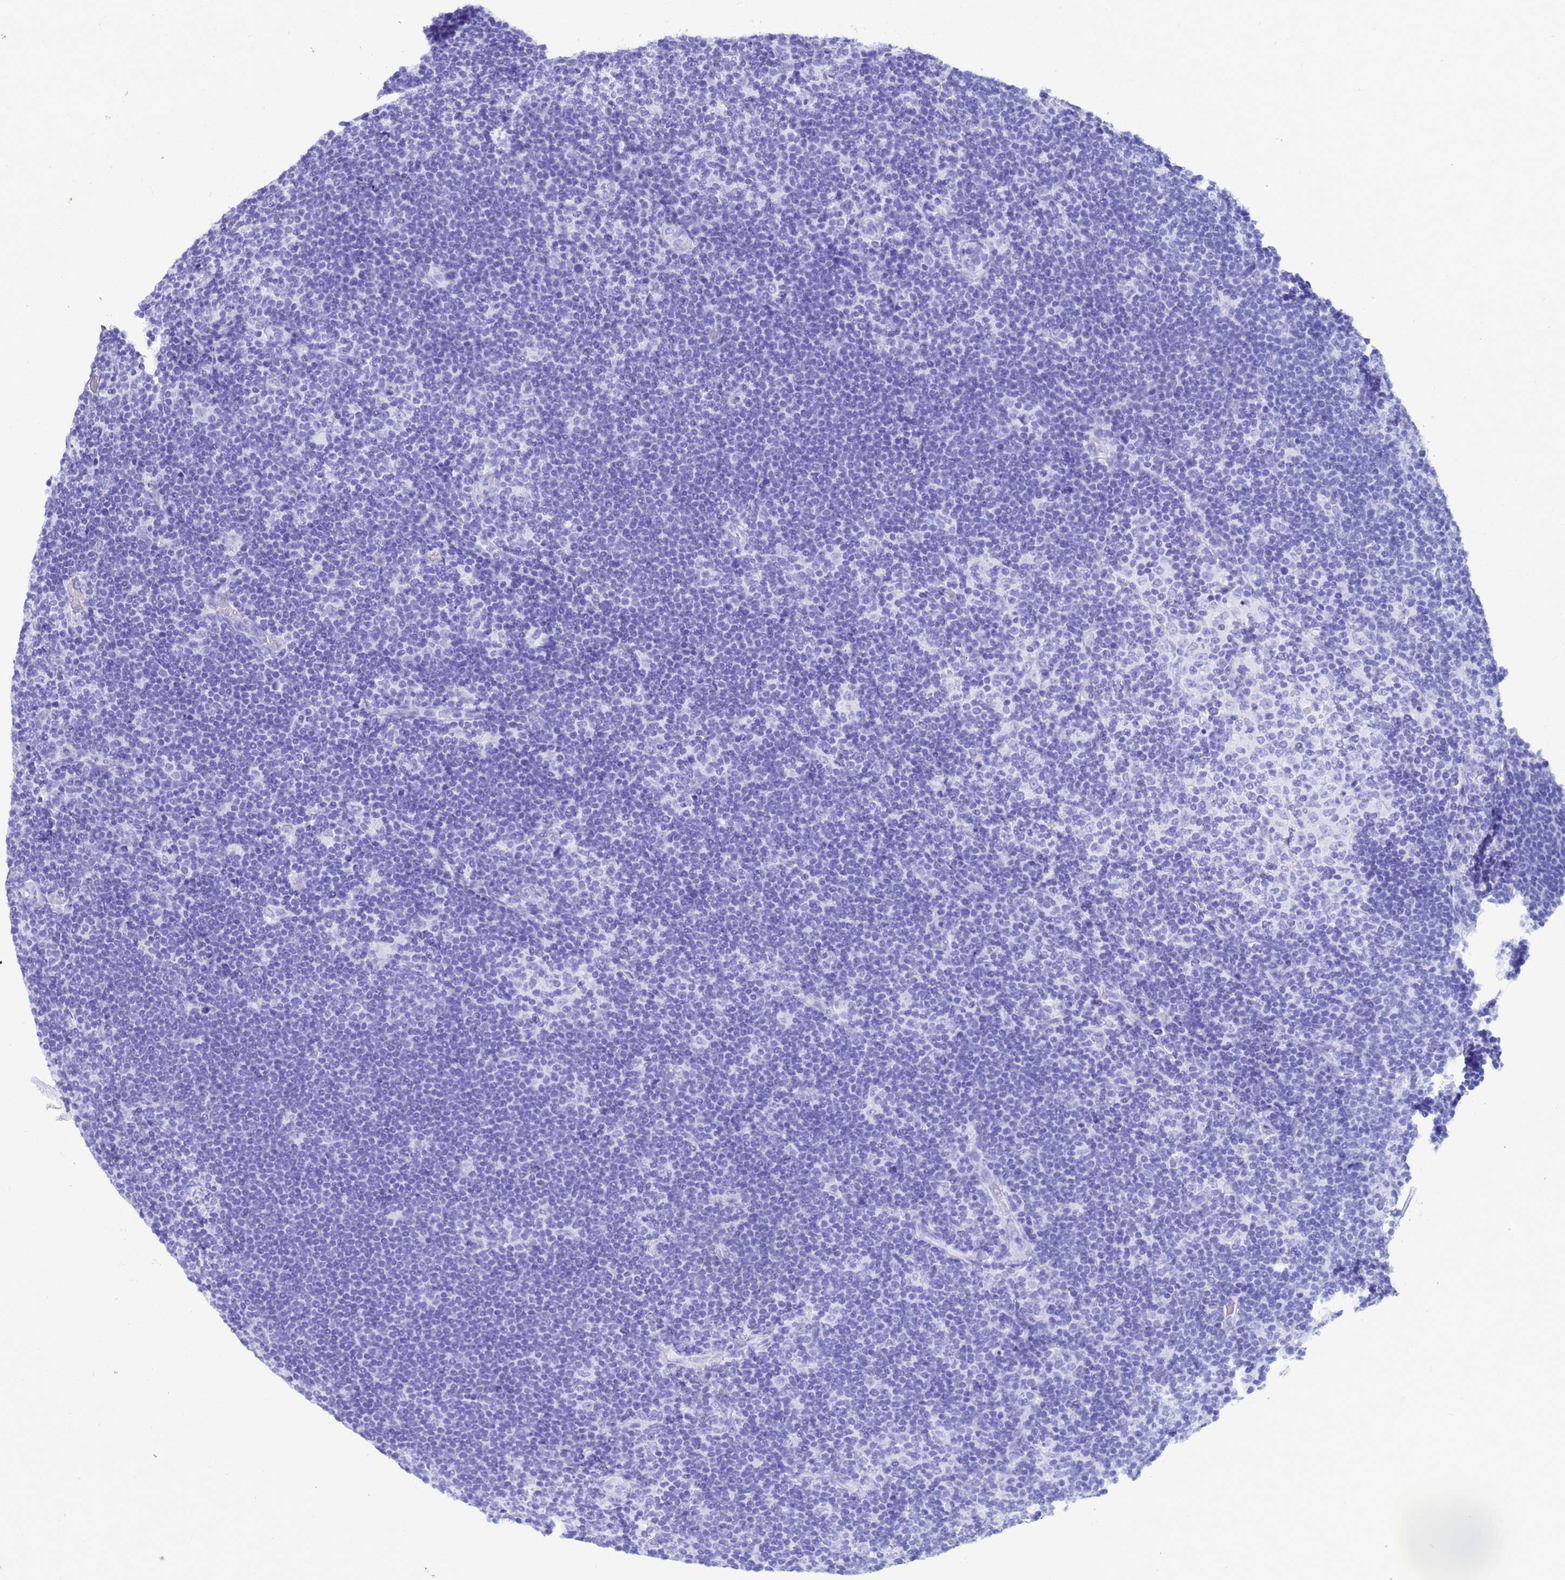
{"staining": {"intensity": "negative", "quantity": "none", "location": "none"}, "tissue": "lymphoma", "cell_type": "Tumor cells", "image_type": "cancer", "snomed": [{"axis": "morphology", "description": "Hodgkin's disease, NOS"}, {"axis": "topography", "description": "Lymph node"}], "caption": "Immunohistochemistry photomicrograph of neoplastic tissue: Hodgkin's disease stained with DAB (3,3'-diaminobenzidine) reveals no significant protein staining in tumor cells.", "gene": "AKR1C2", "patient": {"sex": "female", "age": 57}}